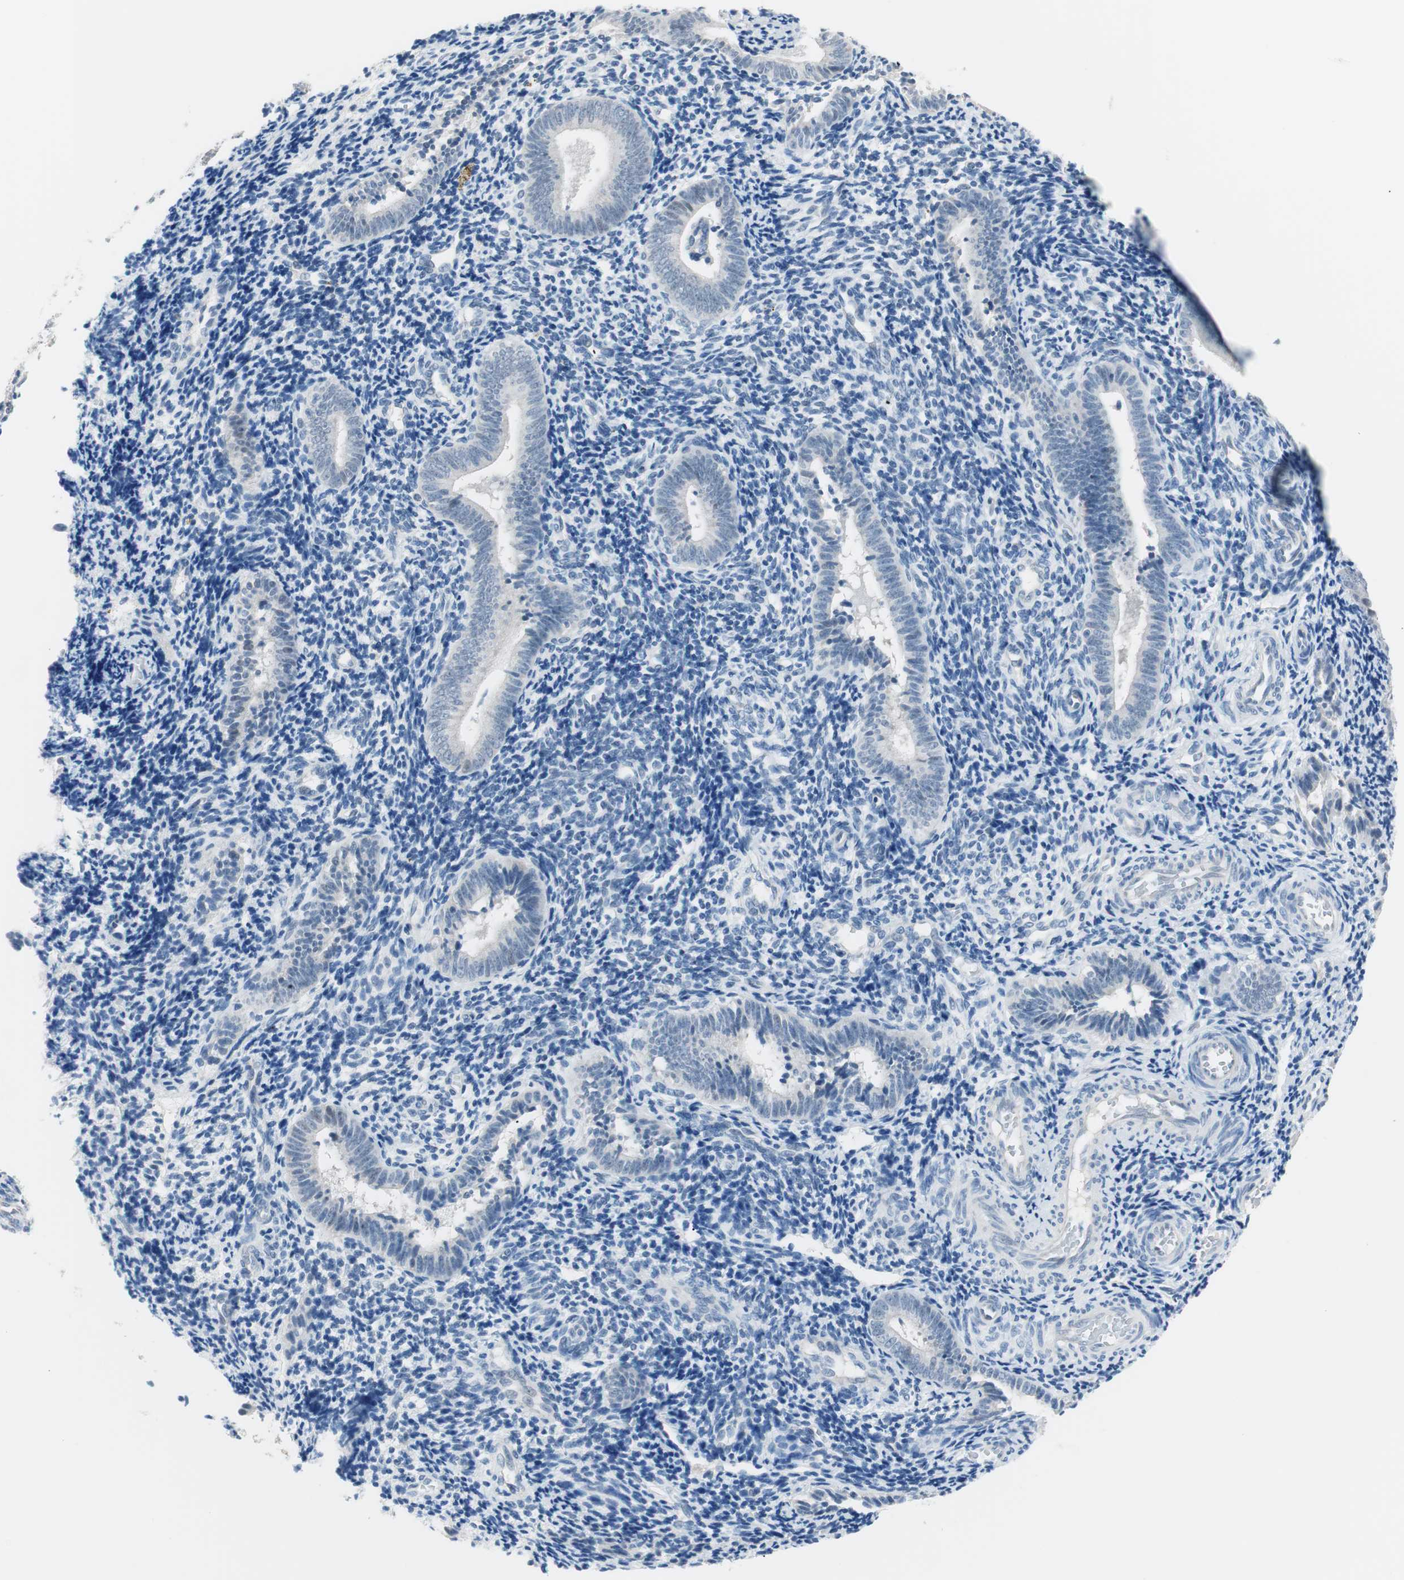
{"staining": {"intensity": "negative", "quantity": "none", "location": "none"}, "tissue": "endometrium", "cell_type": "Cells in endometrial stroma", "image_type": "normal", "snomed": [{"axis": "morphology", "description": "Normal tissue, NOS"}, {"axis": "topography", "description": "Uterus"}, {"axis": "topography", "description": "Endometrium"}], "caption": "High power microscopy image of an IHC image of benign endometrium, revealing no significant expression in cells in endometrial stroma.", "gene": "VIL1", "patient": {"sex": "female", "age": 33}}